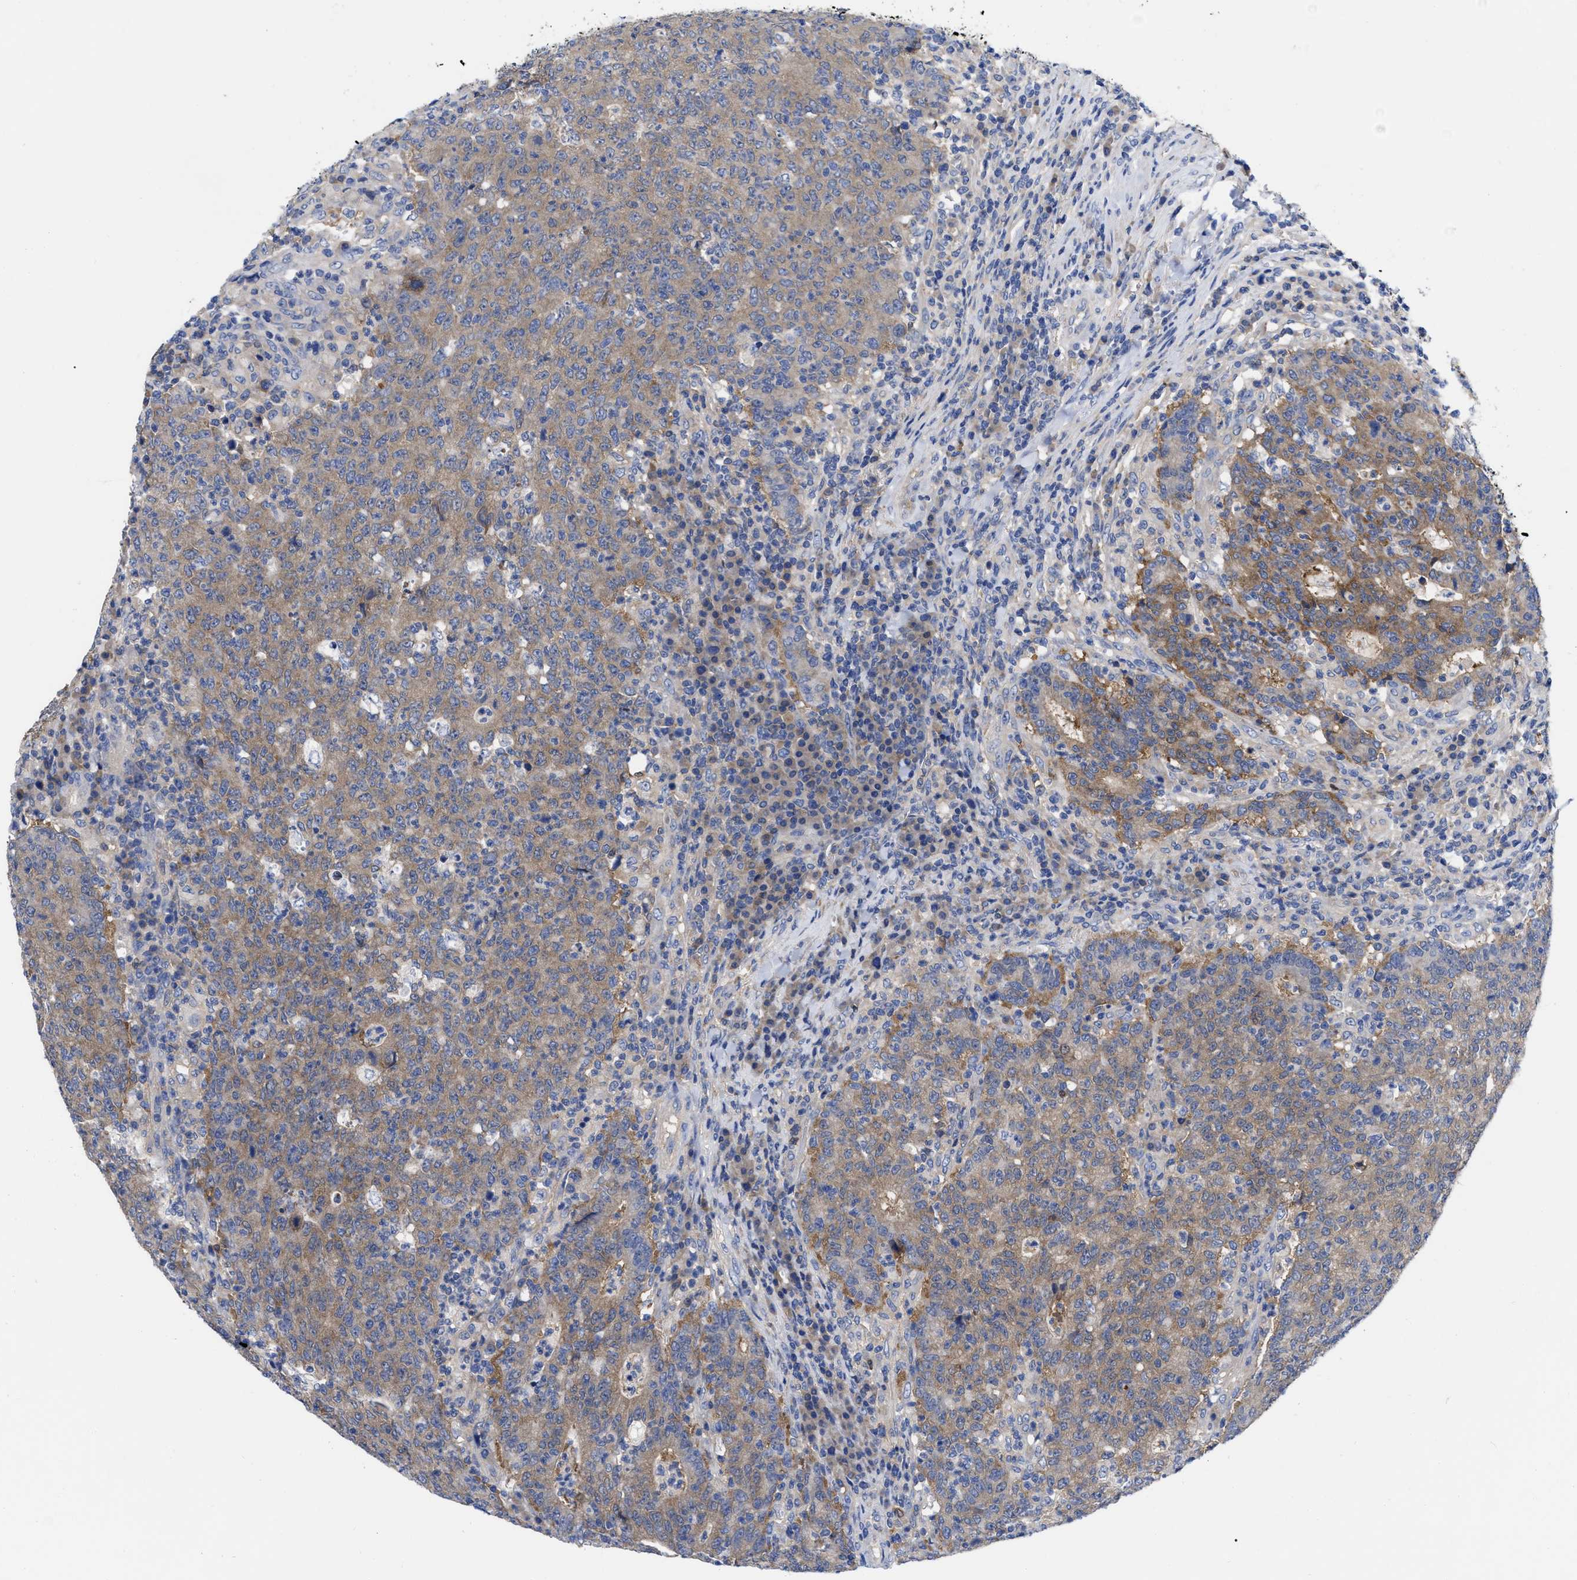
{"staining": {"intensity": "moderate", "quantity": ">75%", "location": "cytoplasmic/membranous"}, "tissue": "colorectal cancer", "cell_type": "Tumor cells", "image_type": "cancer", "snomed": [{"axis": "morphology", "description": "Adenocarcinoma, NOS"}, {"axis": "topography", "description": "Colon"}], "caption": "Immunohistochemical staining of colorectal cancer reveals medium levels of moderate cytoplasmic/membranous positivity in approximately >75% of tumor cells.", "gene": "RBKS", "patient": {"sex": "female", "age": 75}}